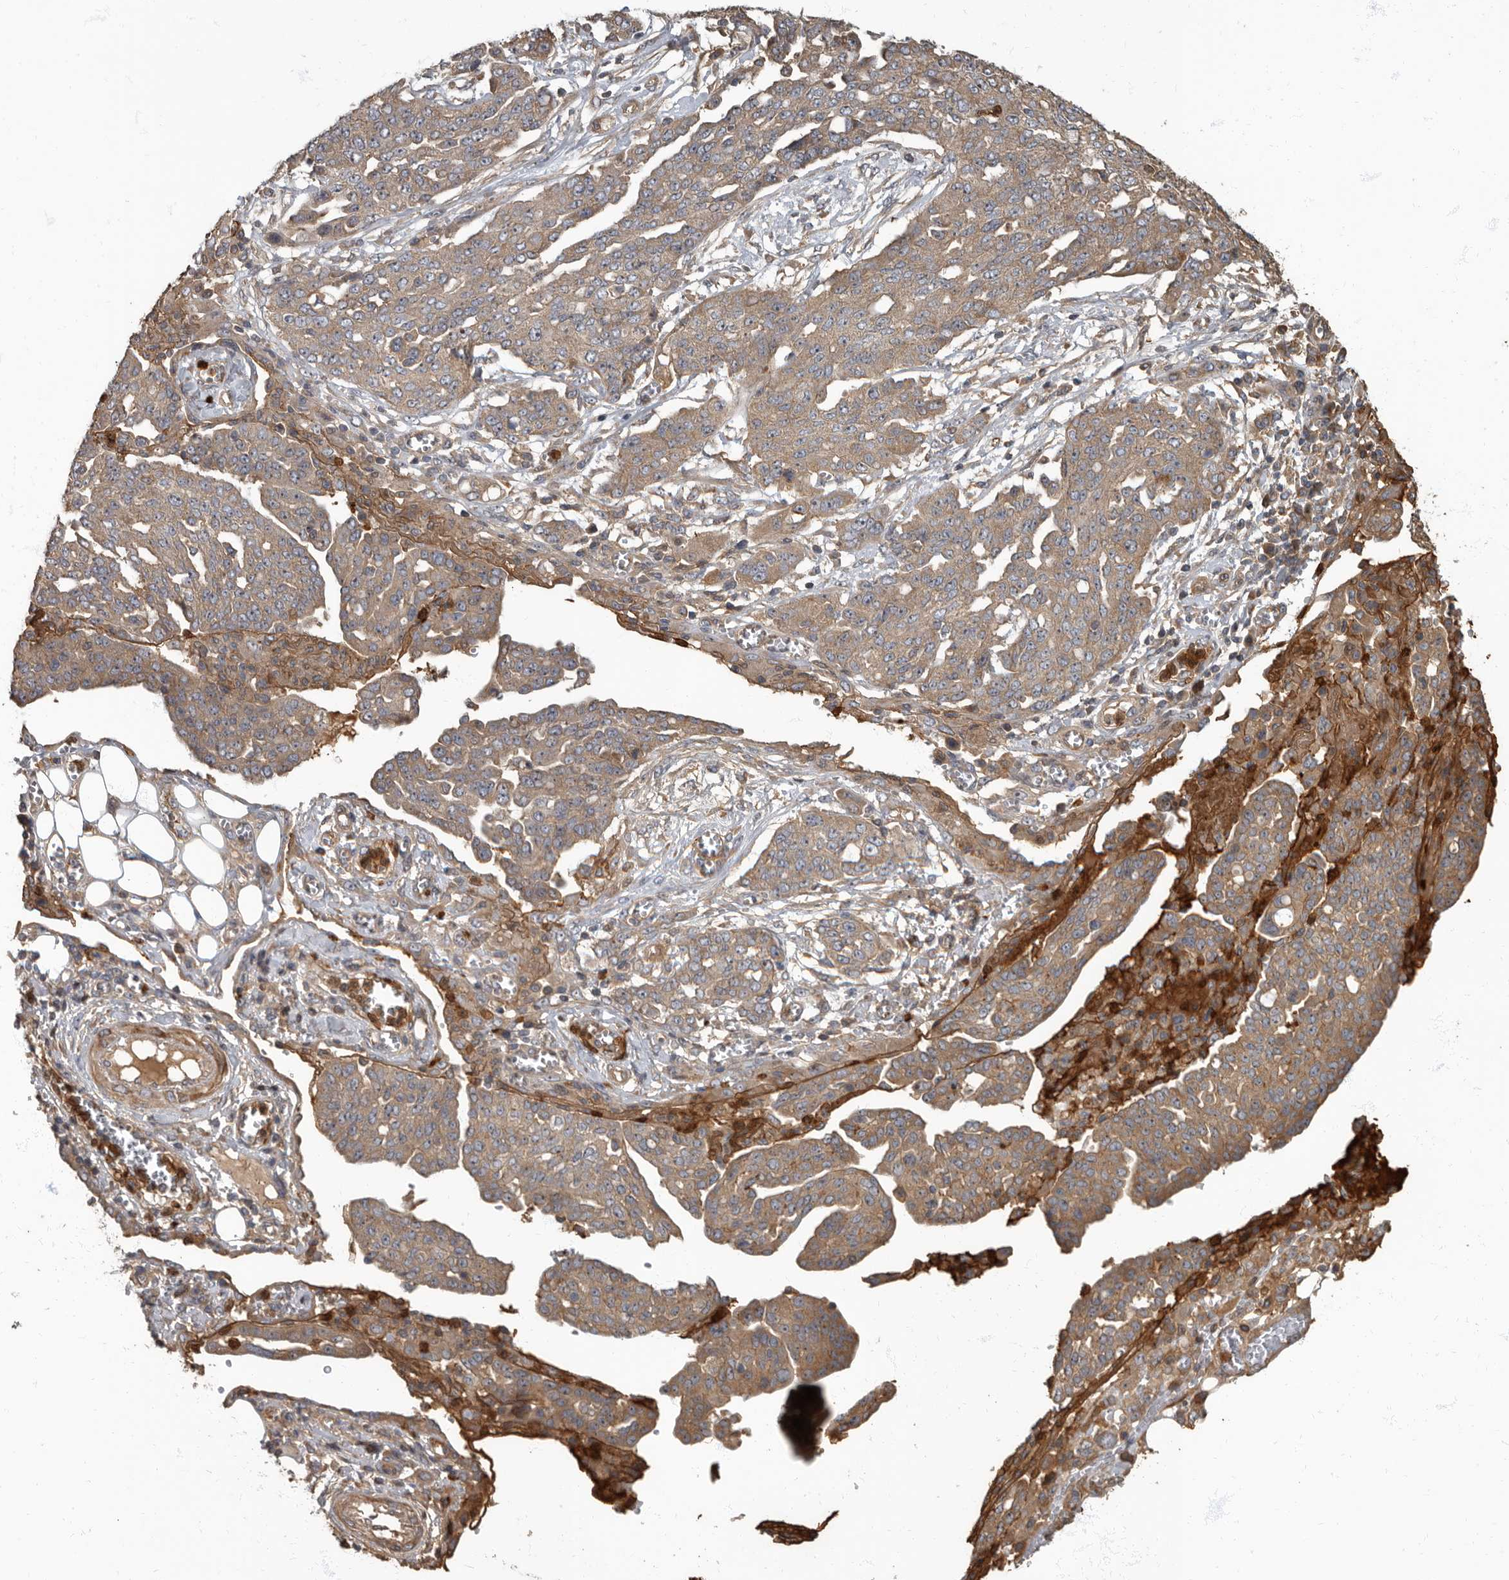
{"staining": {"intensity": "strong", "quantity": "<25%", "location": "cytoplasmic/membranous"}, "tissue": "ovarian cancer", "cell_type": "Tumor cells", "image_type": "cancer", "snomed": [{"axis": "morphology", "description": "Cystadenocarcinoma, serous, NOS"}, {"axis": "topography", "description": "Soft tissue"}, {"axis": "topography", "description": "Ovary"}], "caption": "Strong cytoplasmic/membranous expression for a protein is seen in approximately <25% of tumor cells of serous cystadenocarcinoma (ovarian) using IHC.", "gene": "DAAM1", "patient": {"sex": "female", "age": 57}}